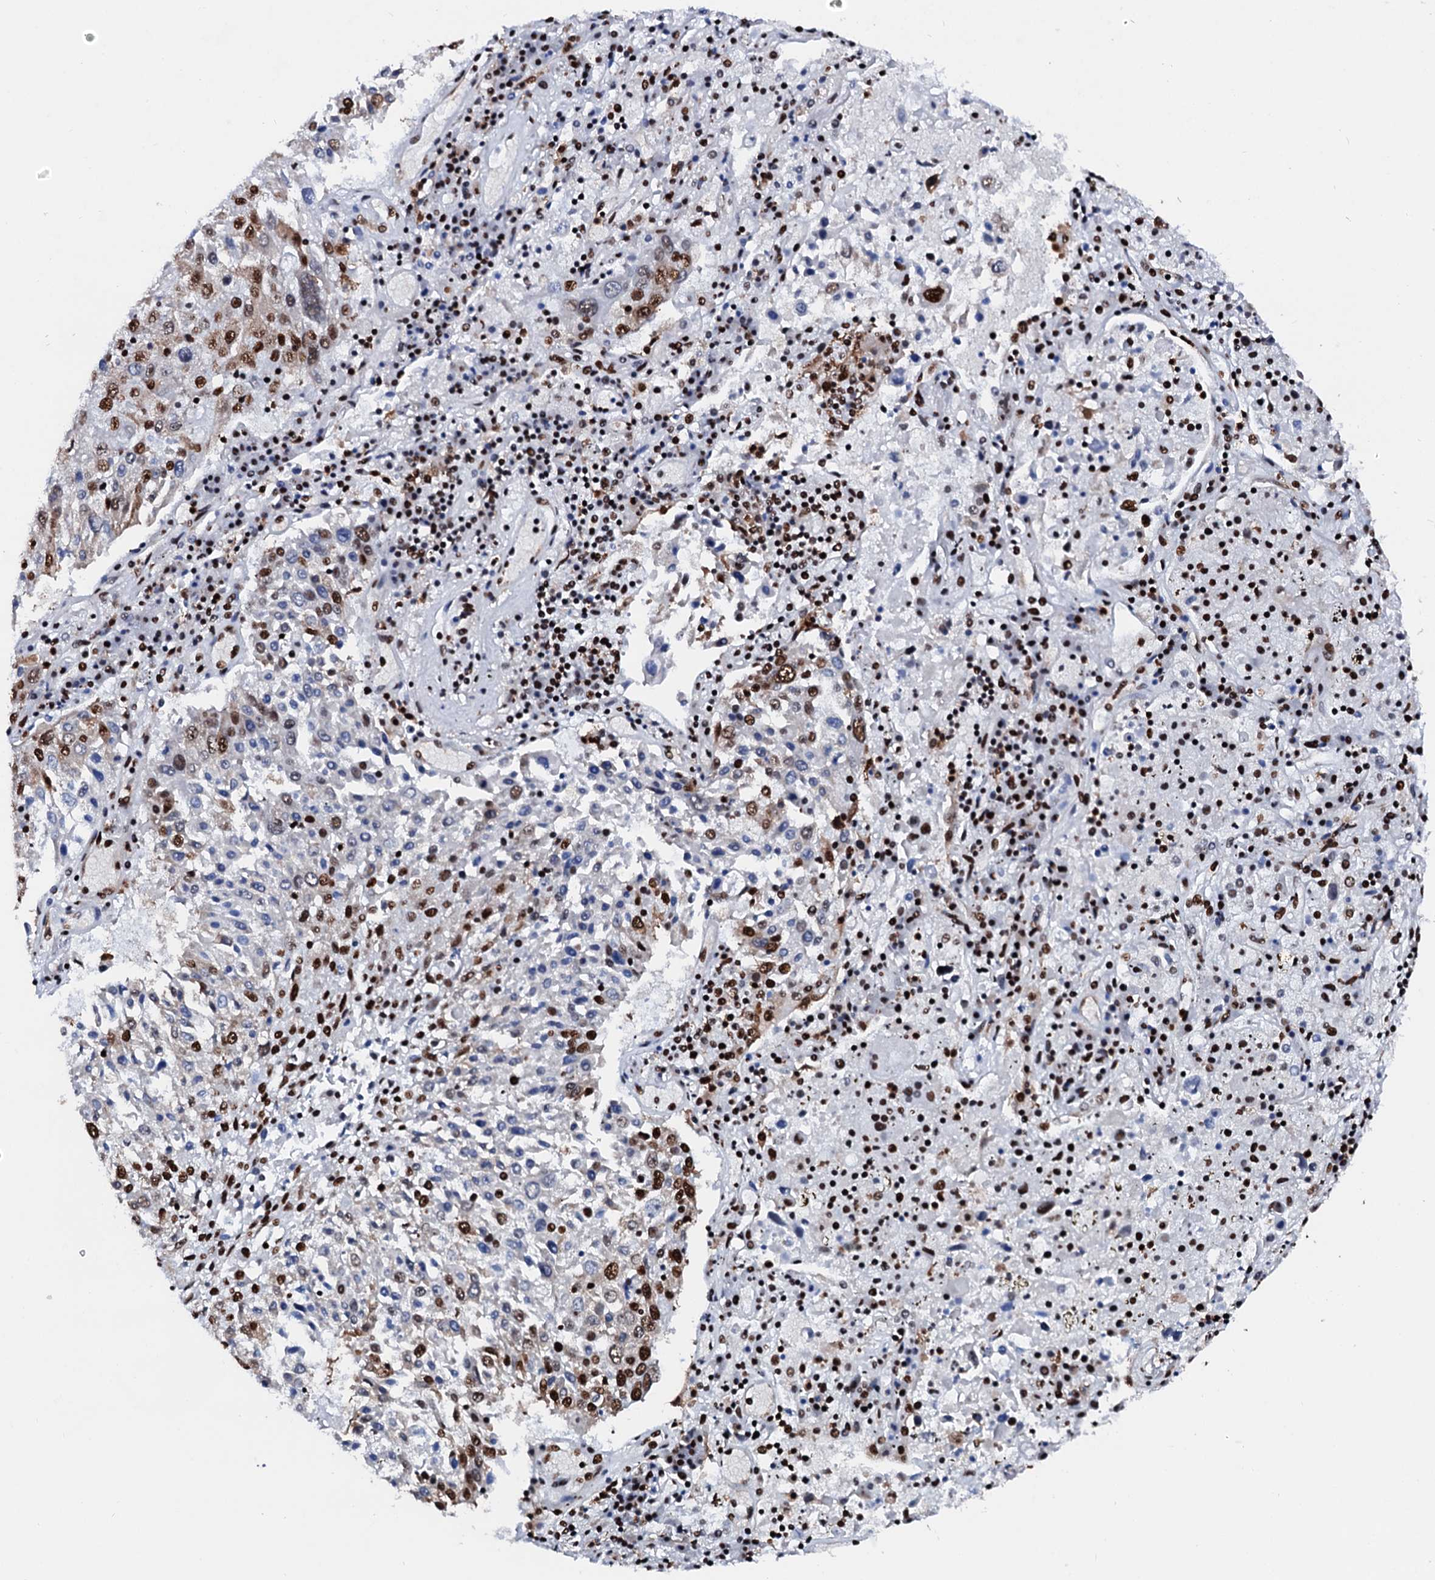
{"staining": {"intensity": "moderate", "quantity": "25%-75%", "location": "nuclear"}, "tissue": "lung cancer", "cell_type": "Tumor cells", "image_type": "cancer", "snomed": [{"axis": "morphology", "description": "Squamous cell carcinoma, NOS"}, {"axis": "topography", "description": "Lung"}], "caption": "Immunohistochemistry (DAB) staining of lung cancer (squamous cell carcinoma) displays moderate nuclear protein expression in about 25%-75% of tumor cells.", "gene": "RALY", "patient": {"sex": "male", "age": 65}}